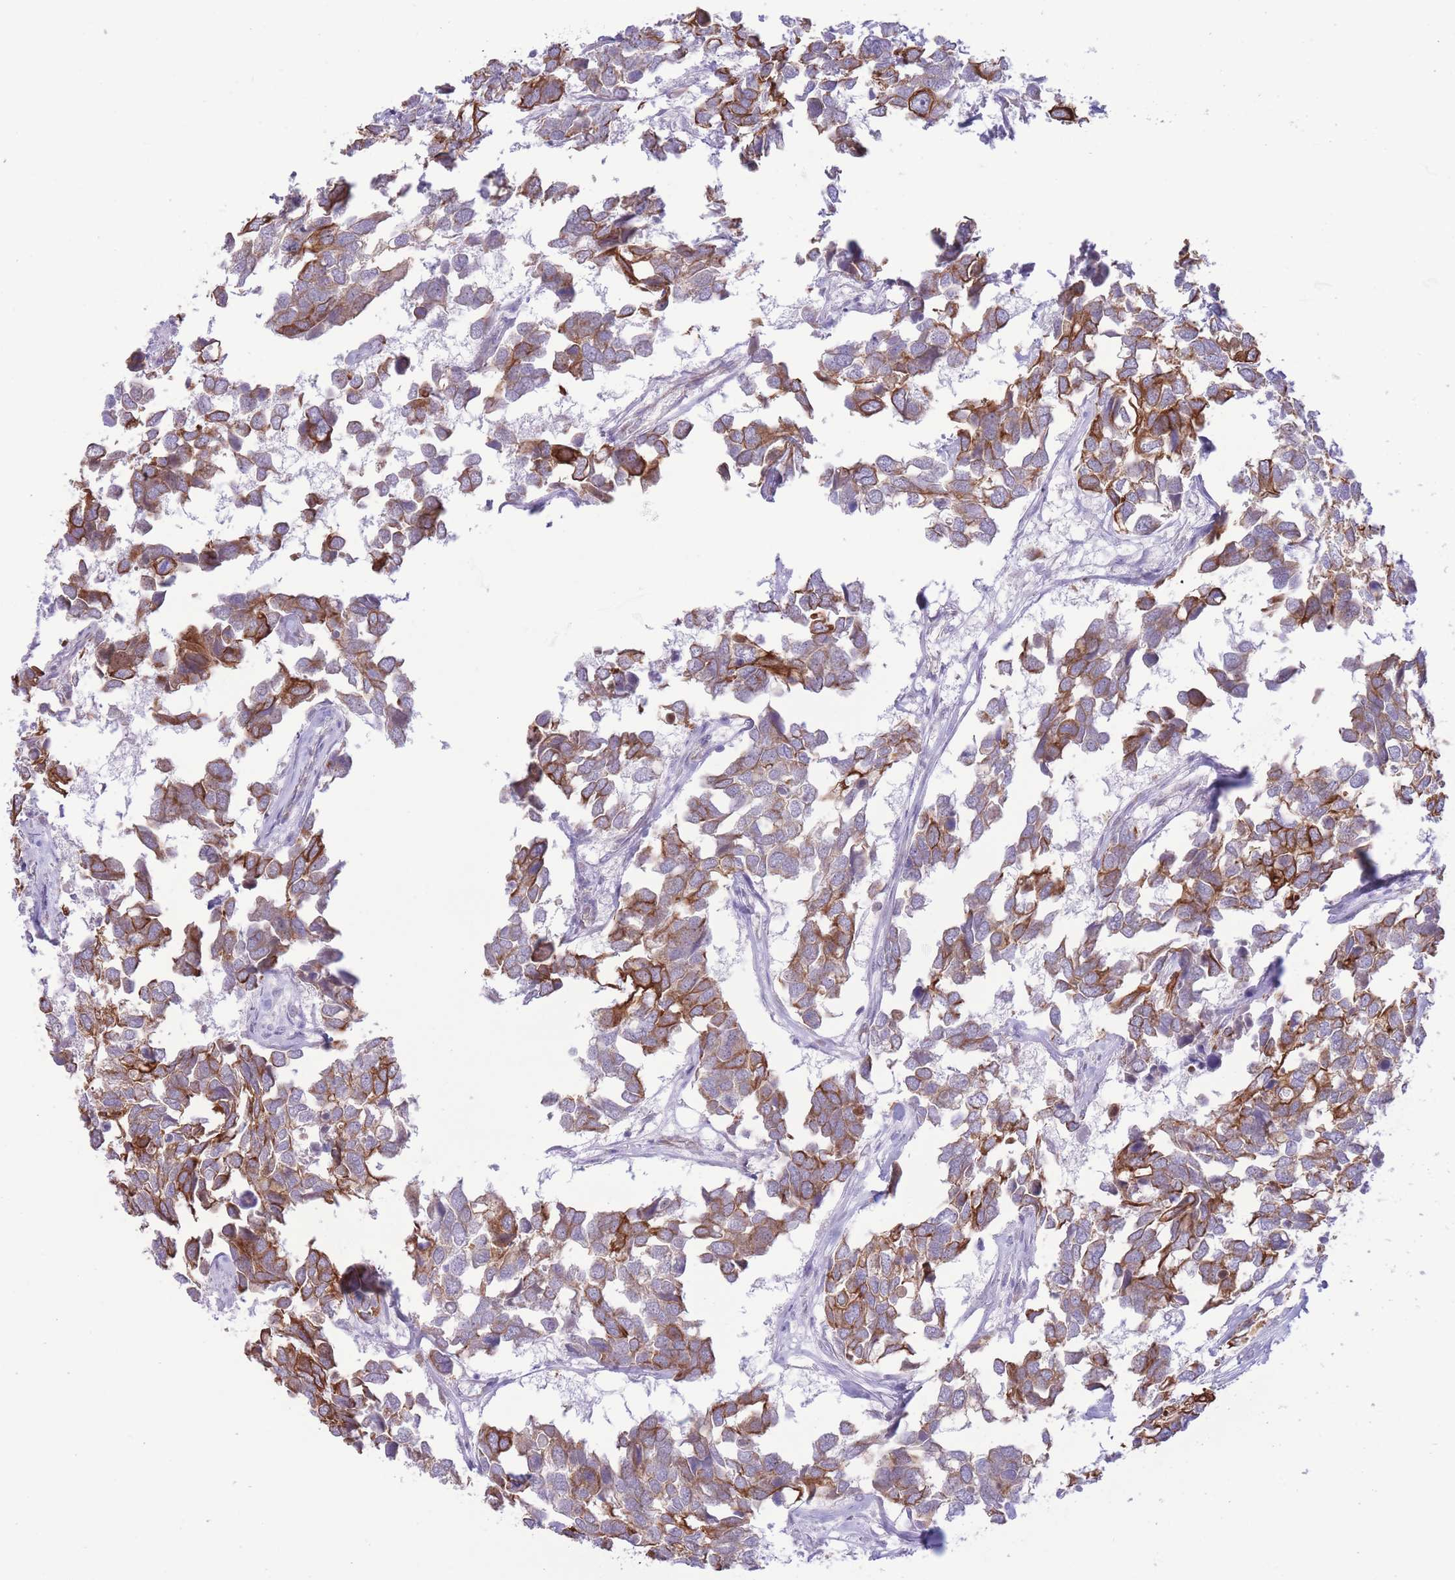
{"staining": {"intensity": "strong", "quantity": "25%-75%", "location": "cytoplasmic/membranous"}, "tissue": "breast cancer", "cell_type": "Tumor cells", "image_type": "cancer", "snomed": [{"axis": "morphology", "description": "Duct carcinoma"}, {"axis": "topography", "description": "Breast"}], "caption": "Invasive ductal carcinoma (breast) stained with a brown dye displays strong cytoplasmic/membranous positive expression in about 25%-75% of tumor cells.", "gene": "MRPS31", "patient": {"sex": "female", "age": 83}}